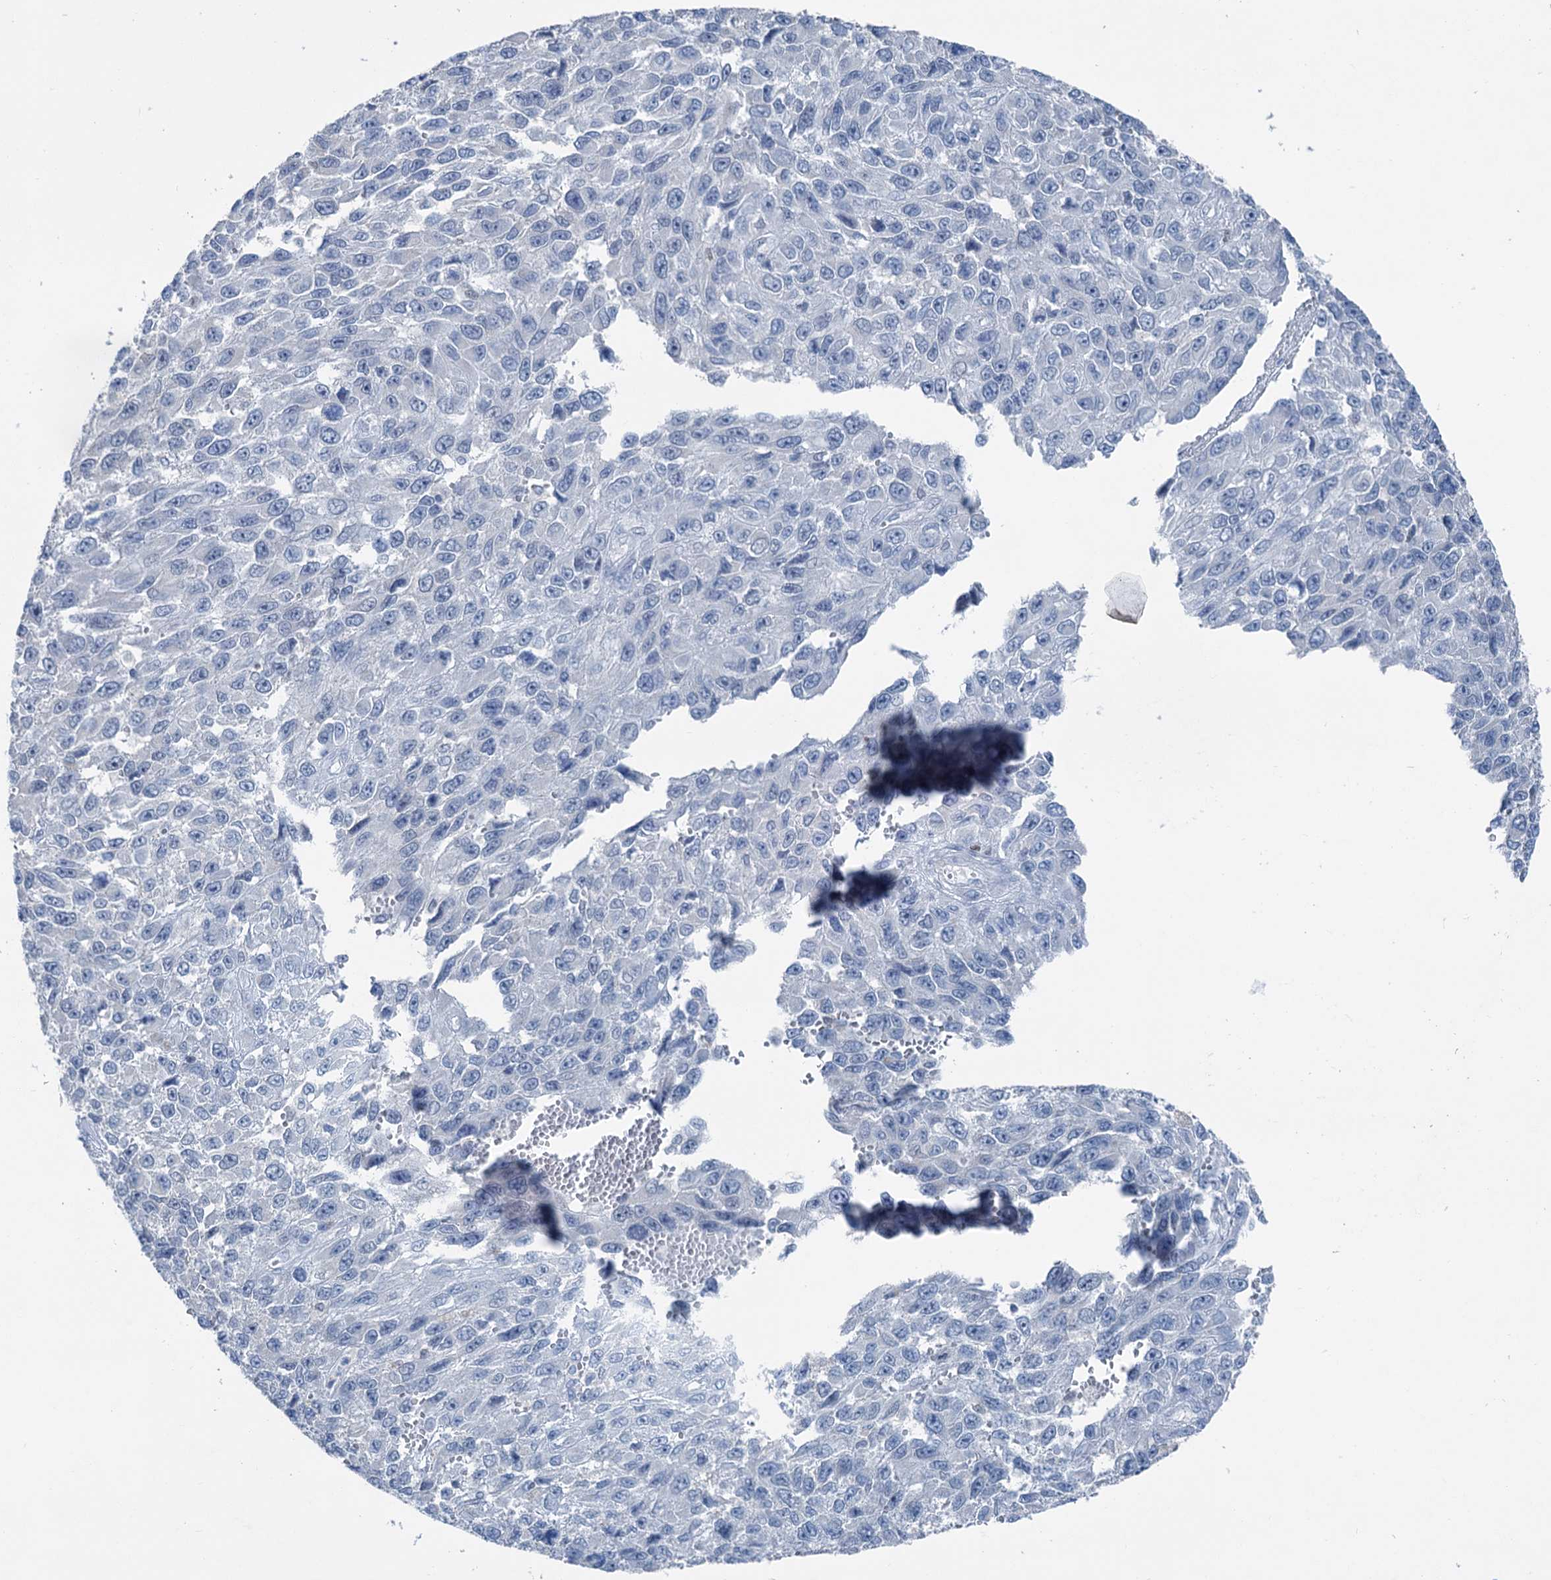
{"staining": {"intensity": "negative", "quantity": "none", "location": "none"}, "tissue": "melanoma", "cell_type": "Tumor cells", "image_type": "cancer", "snomed": [{"axis": "morphology", "description": "Normal tissue, NOS"}, {"axis": "morphology", "description": "Malignant melanoma, NOS"}, {"axis": "topography", "description": "Skin"}], "caption": "An image of melanoma stained for a protein reveals no brown staining in tumor cells.", "gene": "ELP4", "patient": {"sex": "female", "age": 96}}